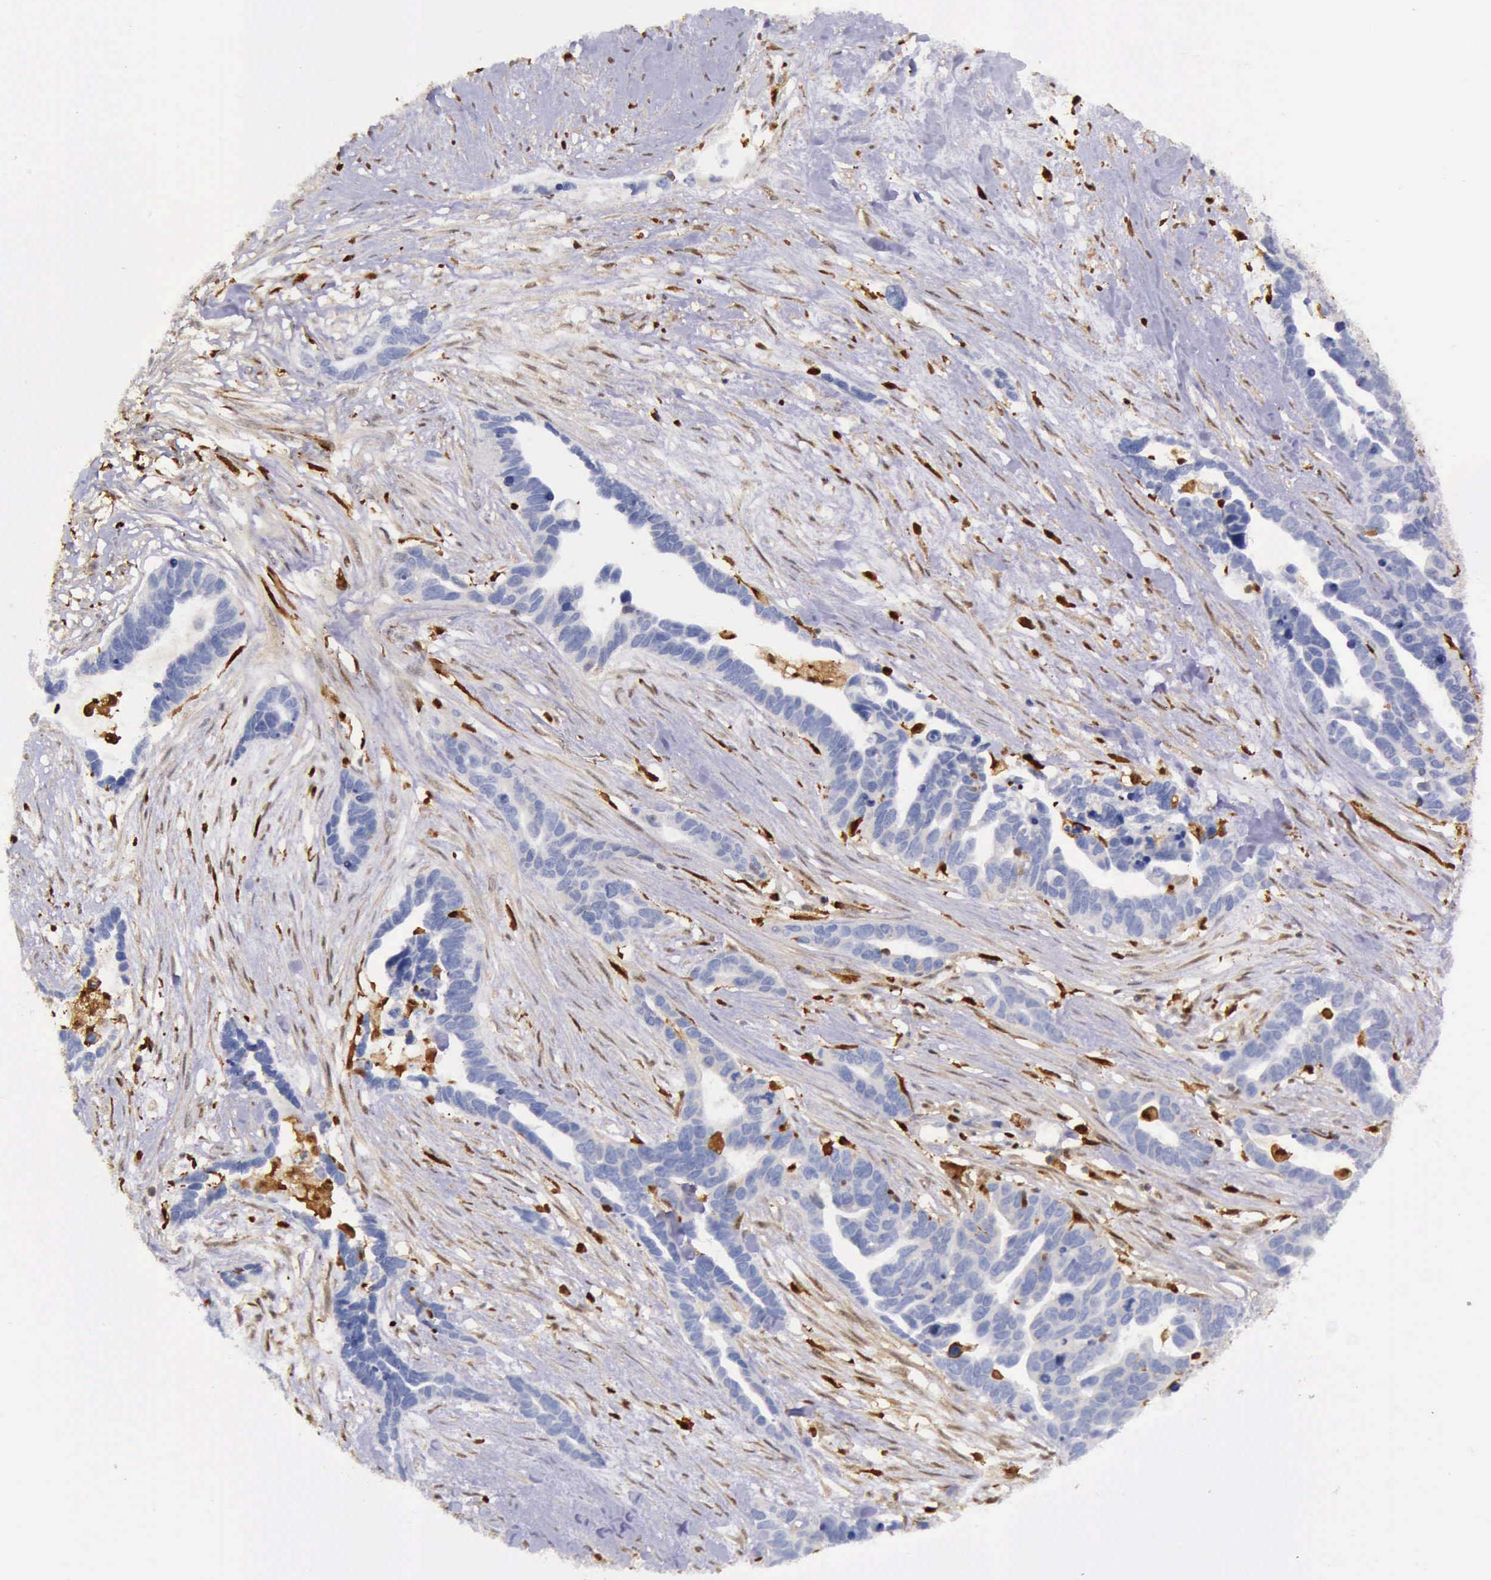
{"staining": {"intensity": "moderate", "quantity": "<25%", "location": "cytoplasmic/membranous,nuclear"}, "tissue": "ovarian cancer", "cell_type": "Tumor cells", "image_type": "cancer", "snomed": [{"axis": "morphology", "description": "Cystadenocarcinoma, serous, NOS"}, {"axis": "topography", "description": "Ovary"}], "caption": "Ovarian cancer tissue displays moderate cytoplasmic/membranous and nuclear expression in approximately <25% of tumor cells, visualized by immunohistochemistry. (Stains: DAB (3,3'-diaminobenzidine) in brown, nuclei in blue, Microscopy: brightfield microscopy at high magnification).", "gene": "TYMP", "patient": {"sex": "female", "age": 54}}